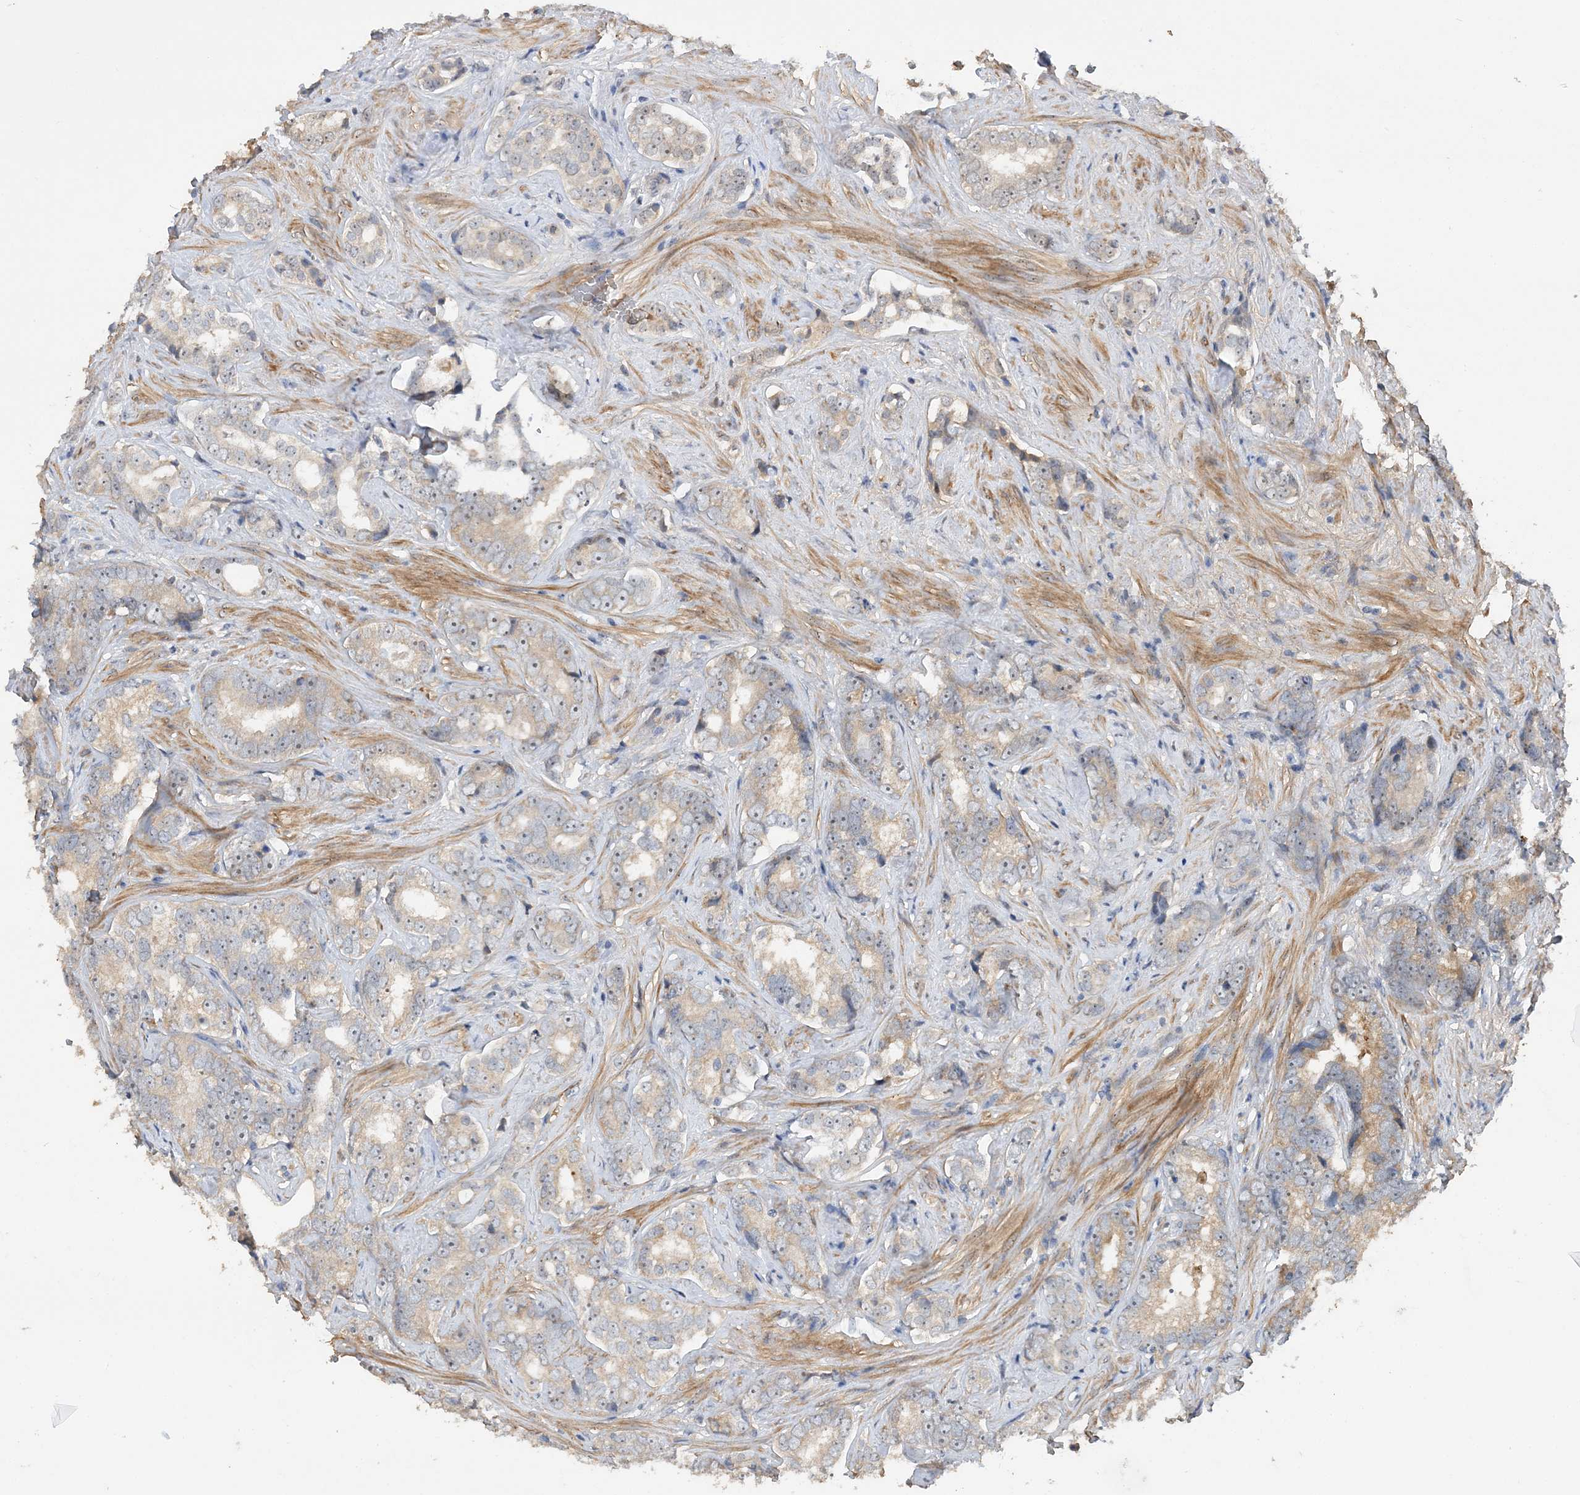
{"staining": {"intensity": "weak", "quantity": "25%-75%", "location": "cytoplasmic/membranous"}, "tissue": "prostate cancer", "cell_type": "Tumor cells", "image_type": "cancer", "snomed": [{"axis": "morphology", "description": "Adenocarcinoma, High grade"}, {"axis": "topography", "description": "Prostate"}], "caption": "A histopathology image of prostate cancer stained for a protein displays weak cytoplasmic/membranous brown staining in tumor cells.", "gene": "GRINA", "patient": {"sex": "male", "age": 66}}